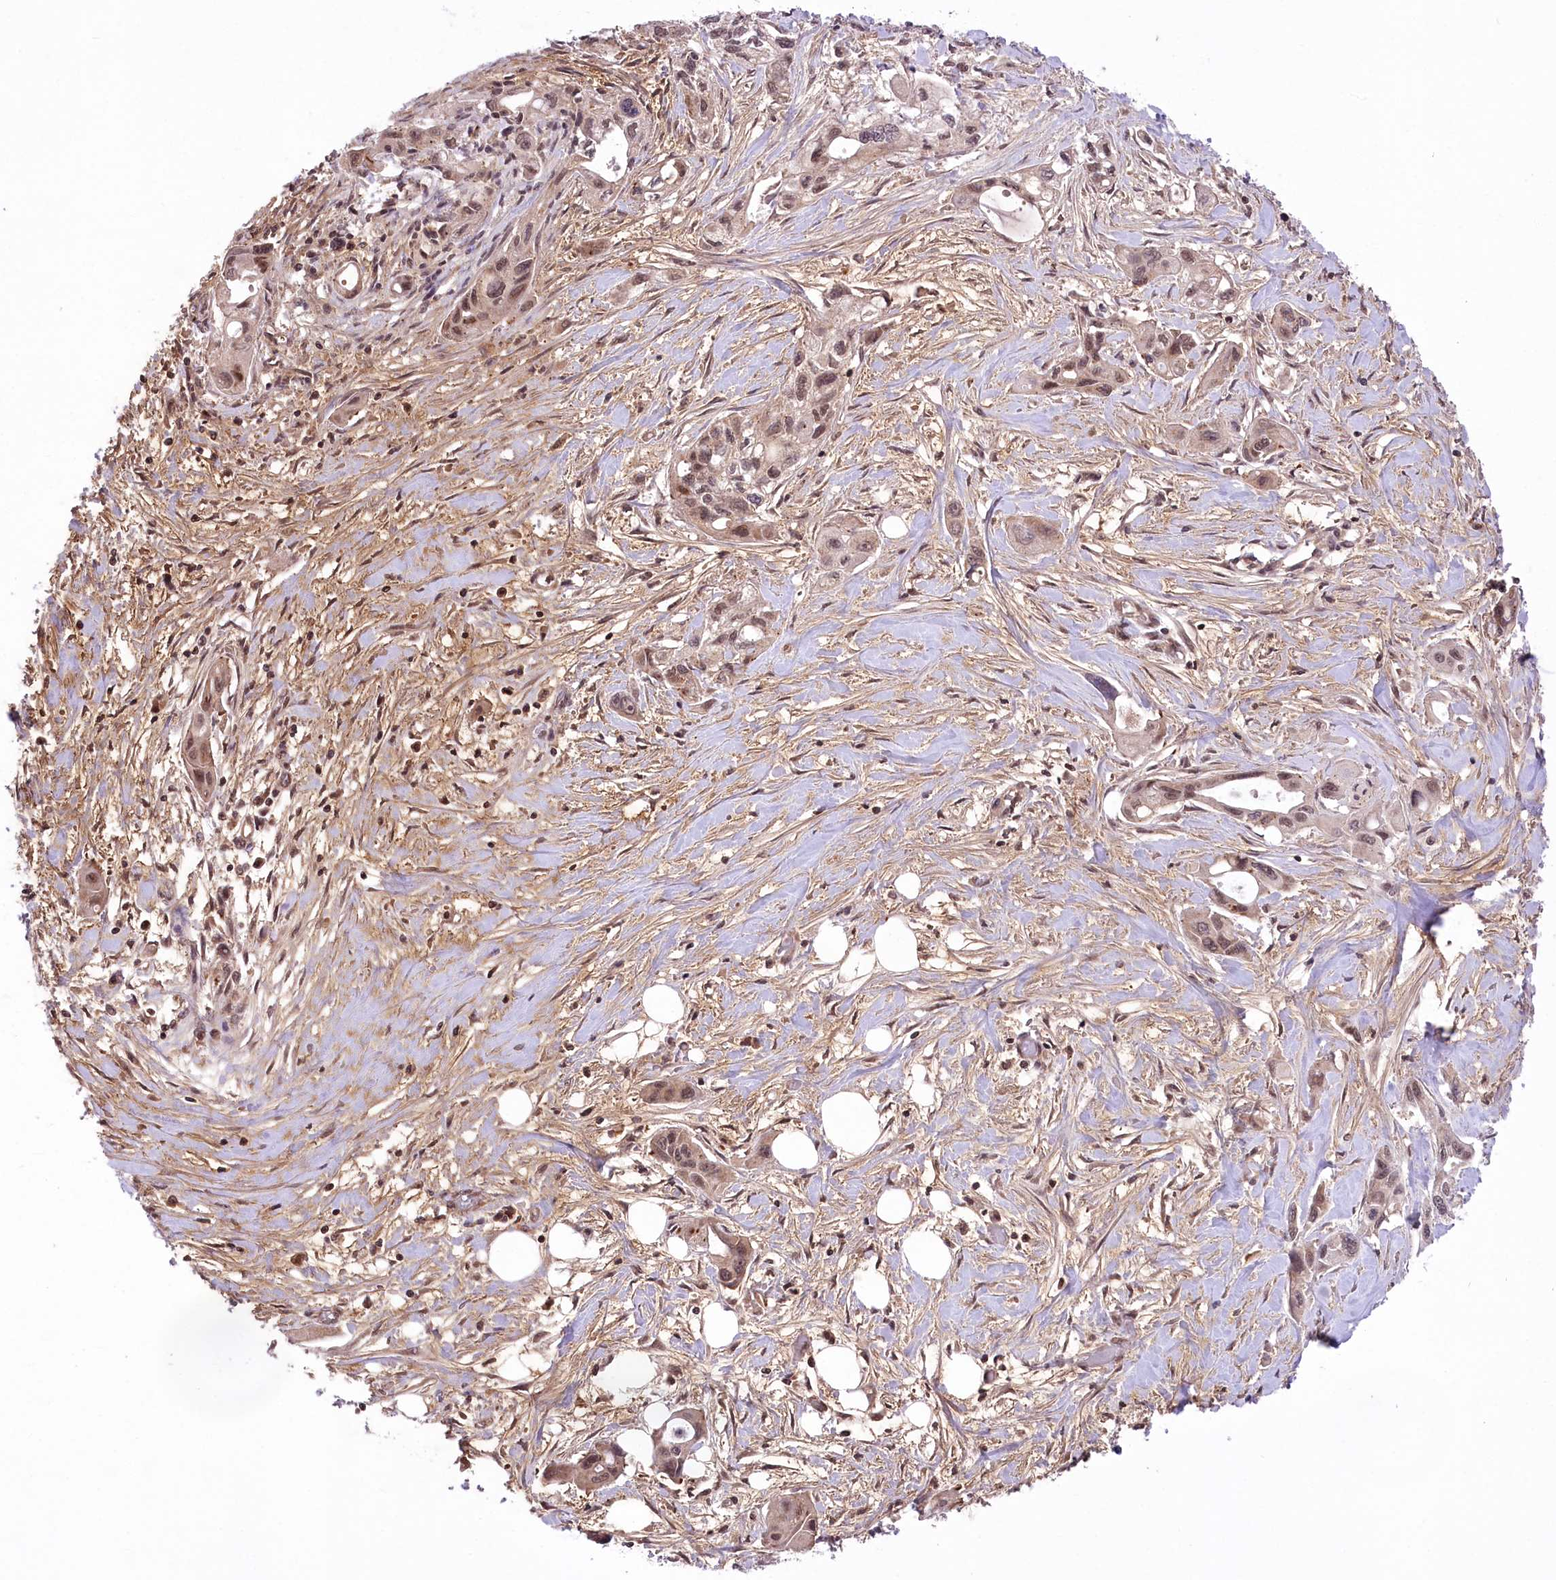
{"staining": {"intensity": "moderate", "quantity": ">75%", "location": "nuclear"}, "tissue": "pancreatic cancer", "cell_type": "Tumor cells", "image_type": "cancer", "snomed": [{"axis": "morphology", "description": "Adenocarcinoma, NOS"}, {"axis": "topography", "description": "Pancreas"}], "caption": "Pancreatic cancer (adenocarcinoma) stained with a protein marker displays moderate staining in tumor cells.", "gene": "ZMAT2", "patient": {"sex": "male", "age": 75}}